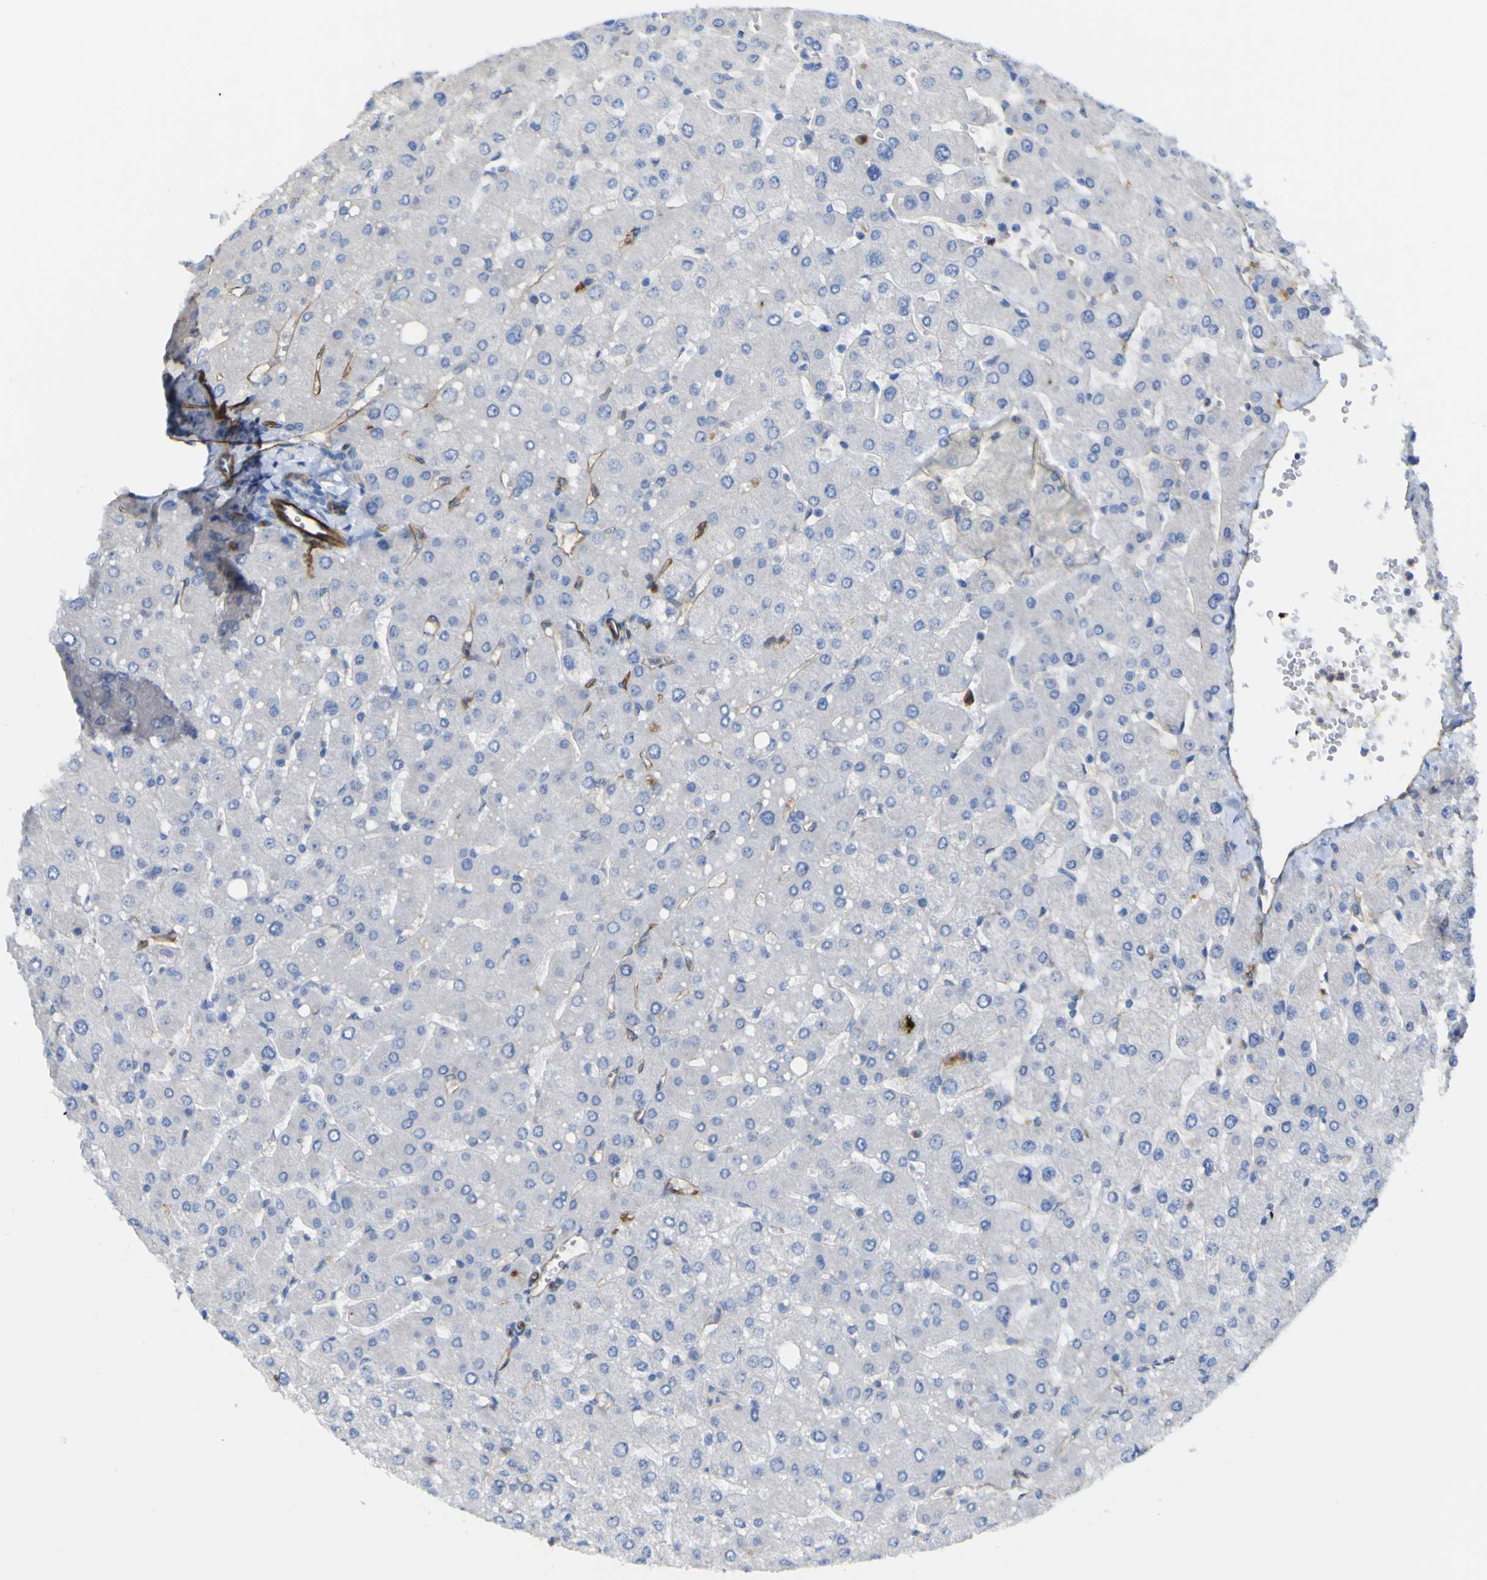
{"staining": {"intensity": "negative", "quantity": "none", "location": "none"}, "tissue": "liver", "cell_type": "Cholangiocytes", "image_type": "normal", "snomed": [{"axis": "morphology", "description": "Normal tissue, NOS"}, {"axis": "topography", "description": "Liver"}], "caption": "Human liver stained for a protein using immunohistochemistry (IHC) demonstrates no expression in cholangiocytes.", "gene": "CD93", "patient": {"sex": "male", "age": 55}}